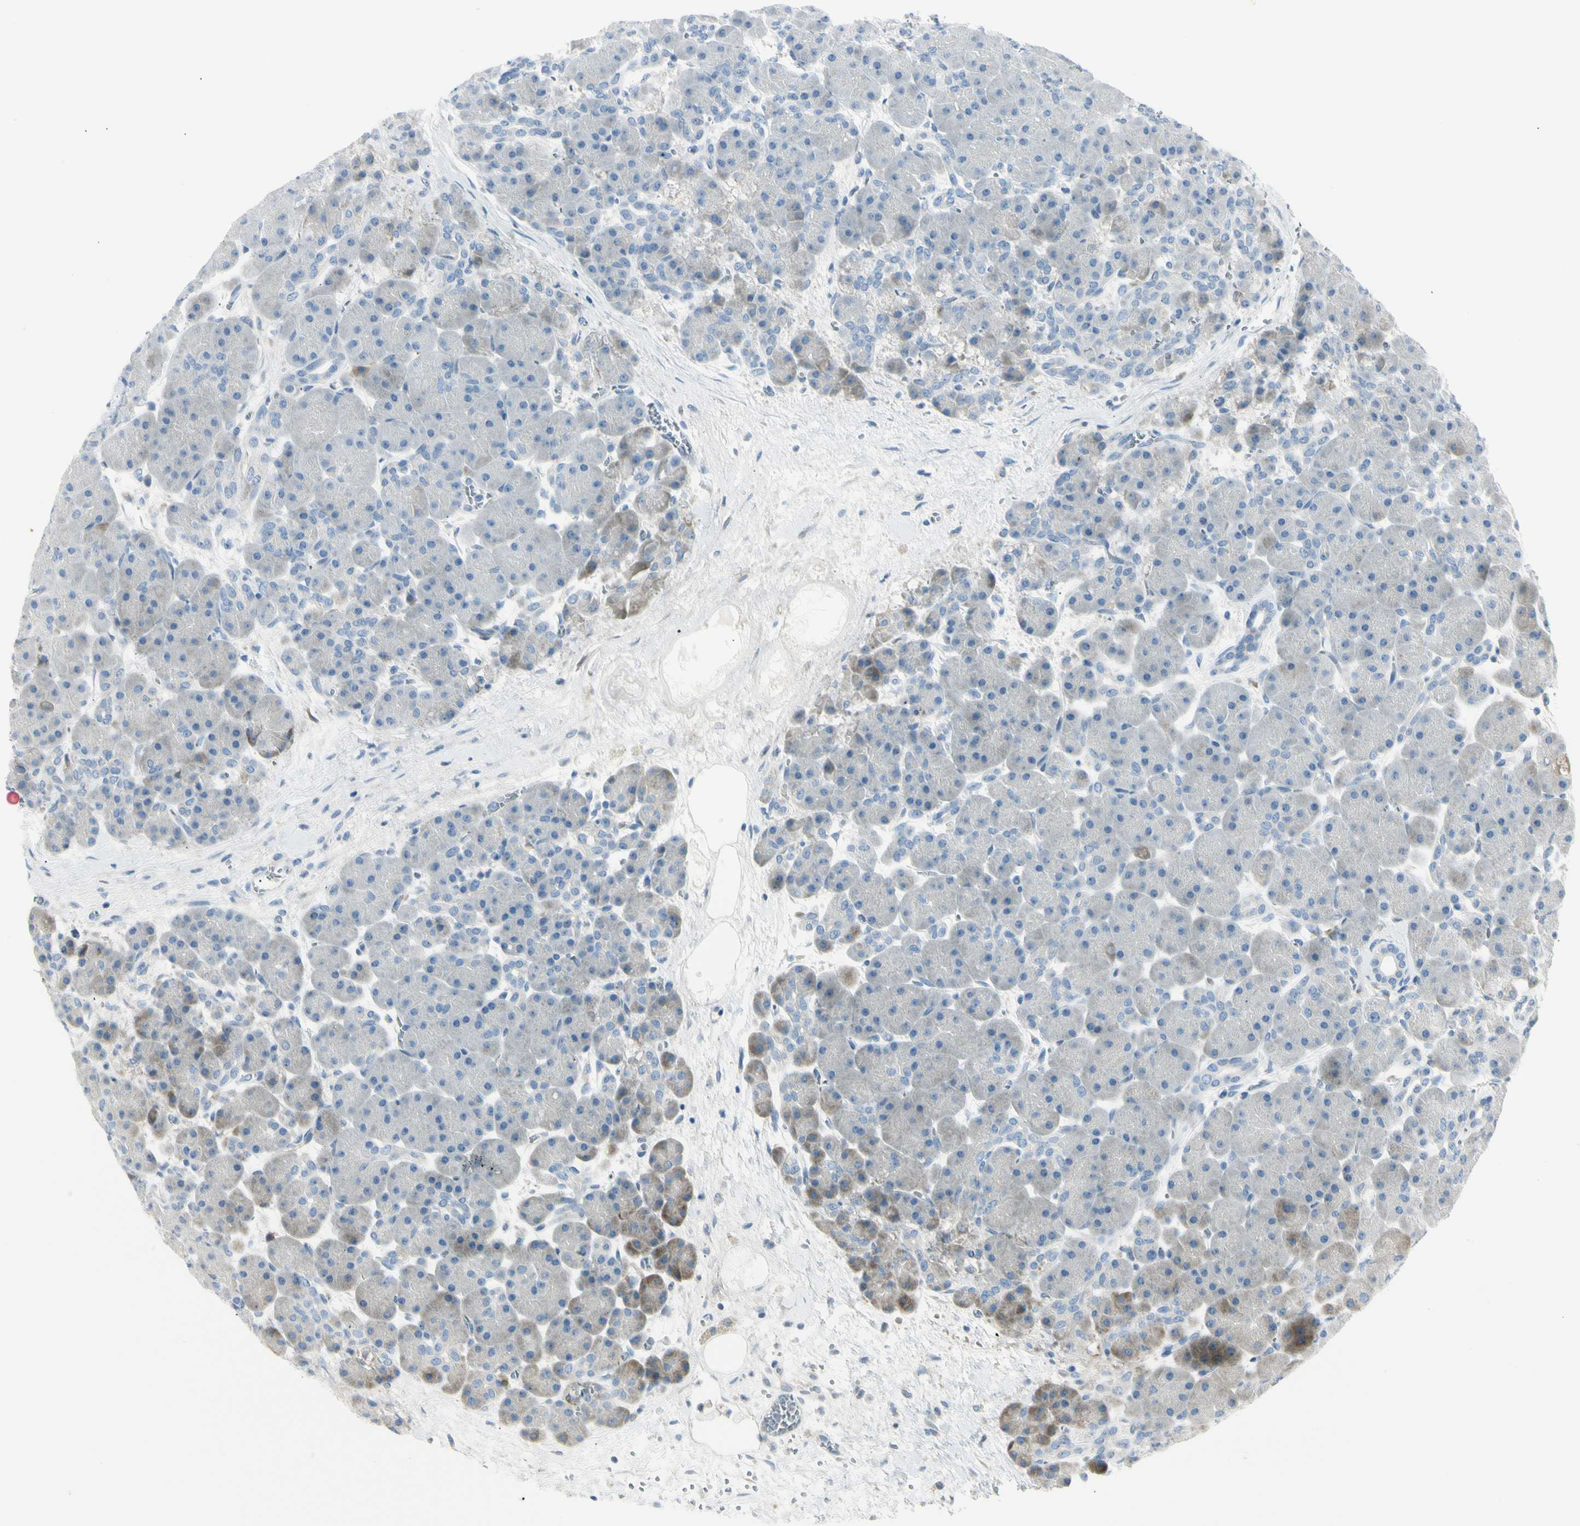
{"staining": {"intensity": "negative", "quantity": "none", "location": "none"}, "tissue": "pancreas", "cell_type": "Exocrine glandular cells", "image_type": "normal", "snomed": [{"axis": "morphology", "description": "Normal tissue, NOS"}, {"axis": "topography", "description": "Pancreas"}], "caption": "DAB immunohistochemical staining of benign human pancreas reveals no significant staining in exocrine glandular cells. Brightfield microscopy of IHC stained with DAB (brown) and hematoxylin (blue), captured at high magnification.", "gene": "TNFSF11", "patient": {"sex": "male", "age": 66}}